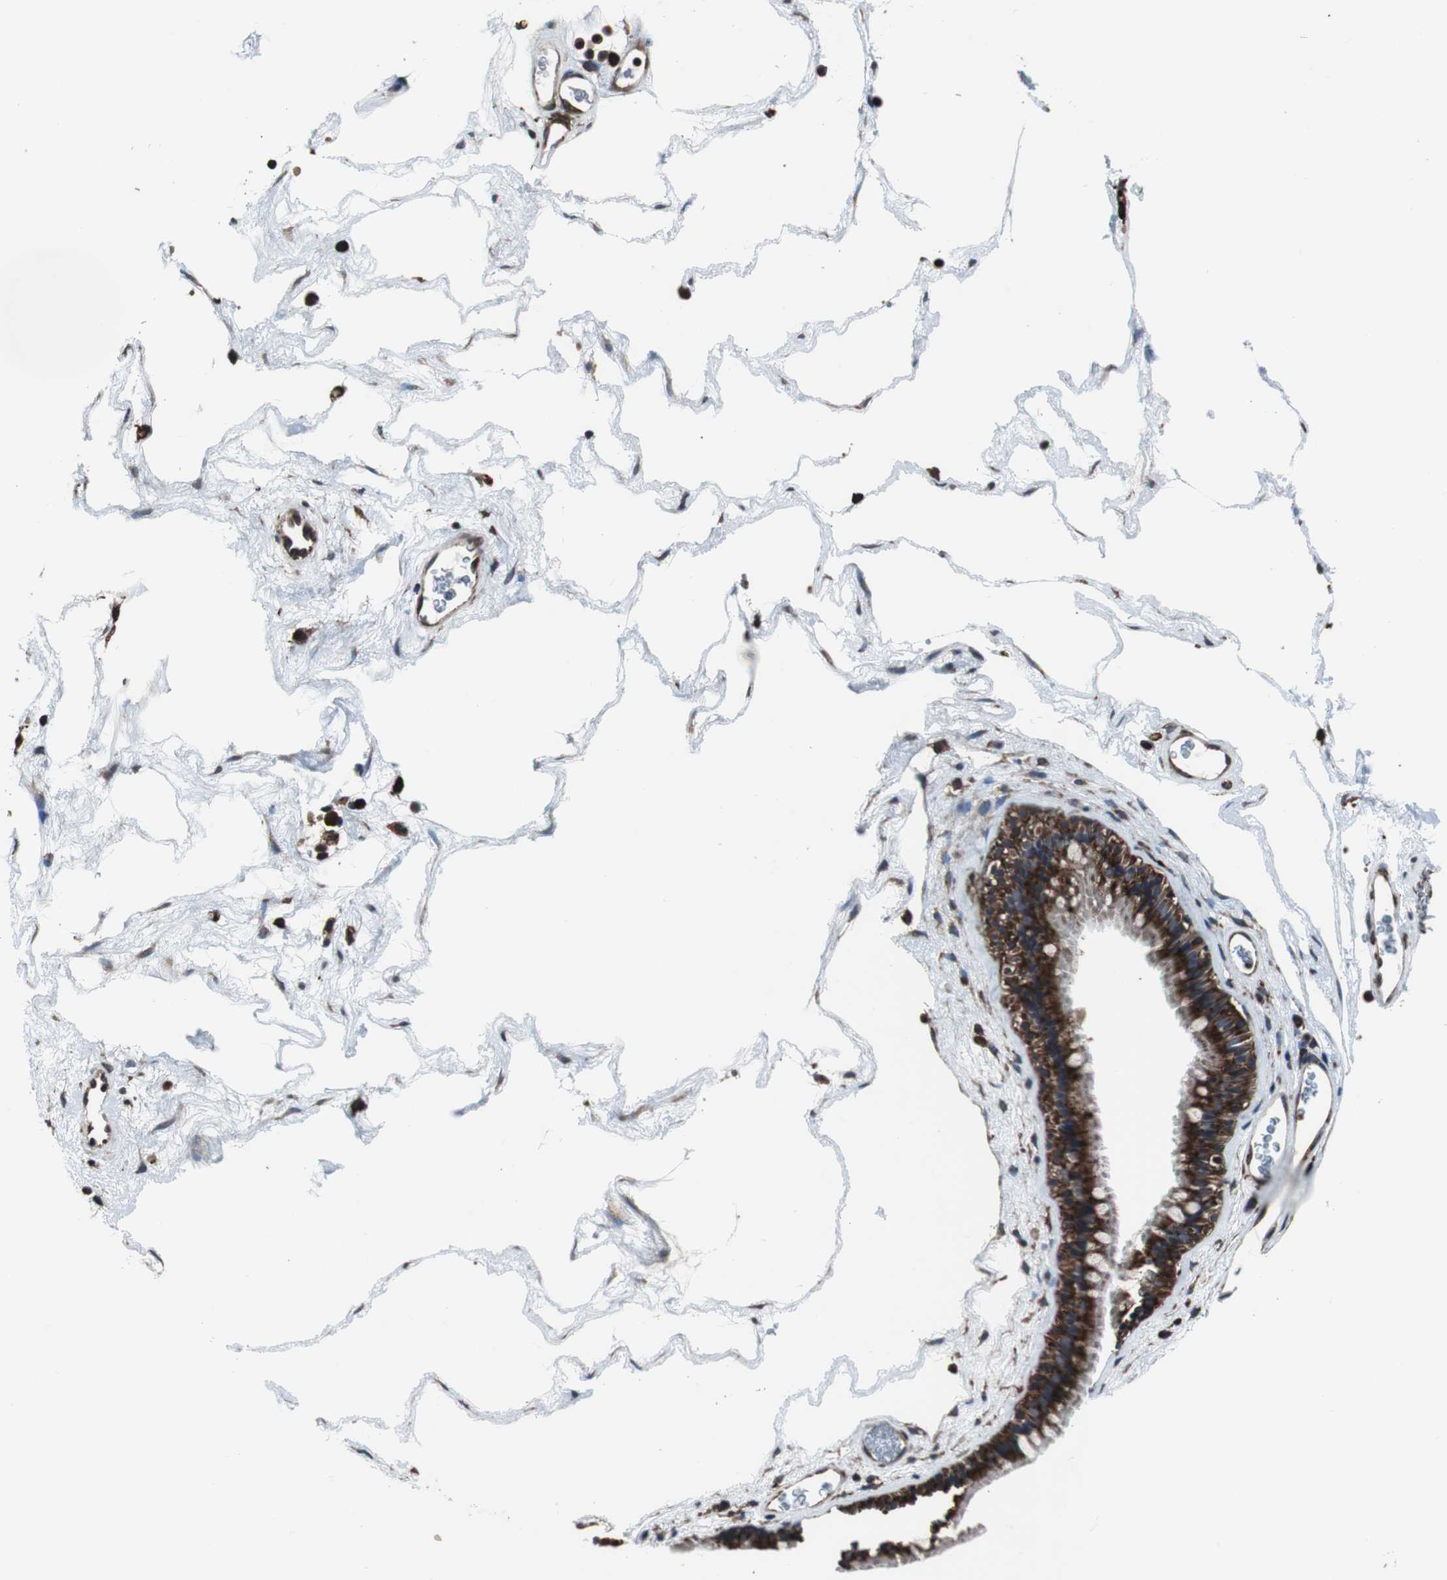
{"staining": {"intensity": "strong", "quantity": ">75%", "location": "cytoplasmic/membranous"}, "tissue": "nasopharynx", "cell_type": "Respiratory epithelial cells", "image_type": "normal", "snomed": [{"axis": "morphology", "description": "Normal tissue, NOS"}, {"axis": "morphology", "description": "Inflammation, NOS"}, {"axis": "topography", "description": "Nasopharynx"}], "caption": "Nasopharynx stained with immunohistochemistry (IHC) demonstrates strong cytoplasmic/membranous positivity in about >75% of respiratory epithelial cells.", "gene": "USP10", "patient": {"sex": "male", "age": 48}}